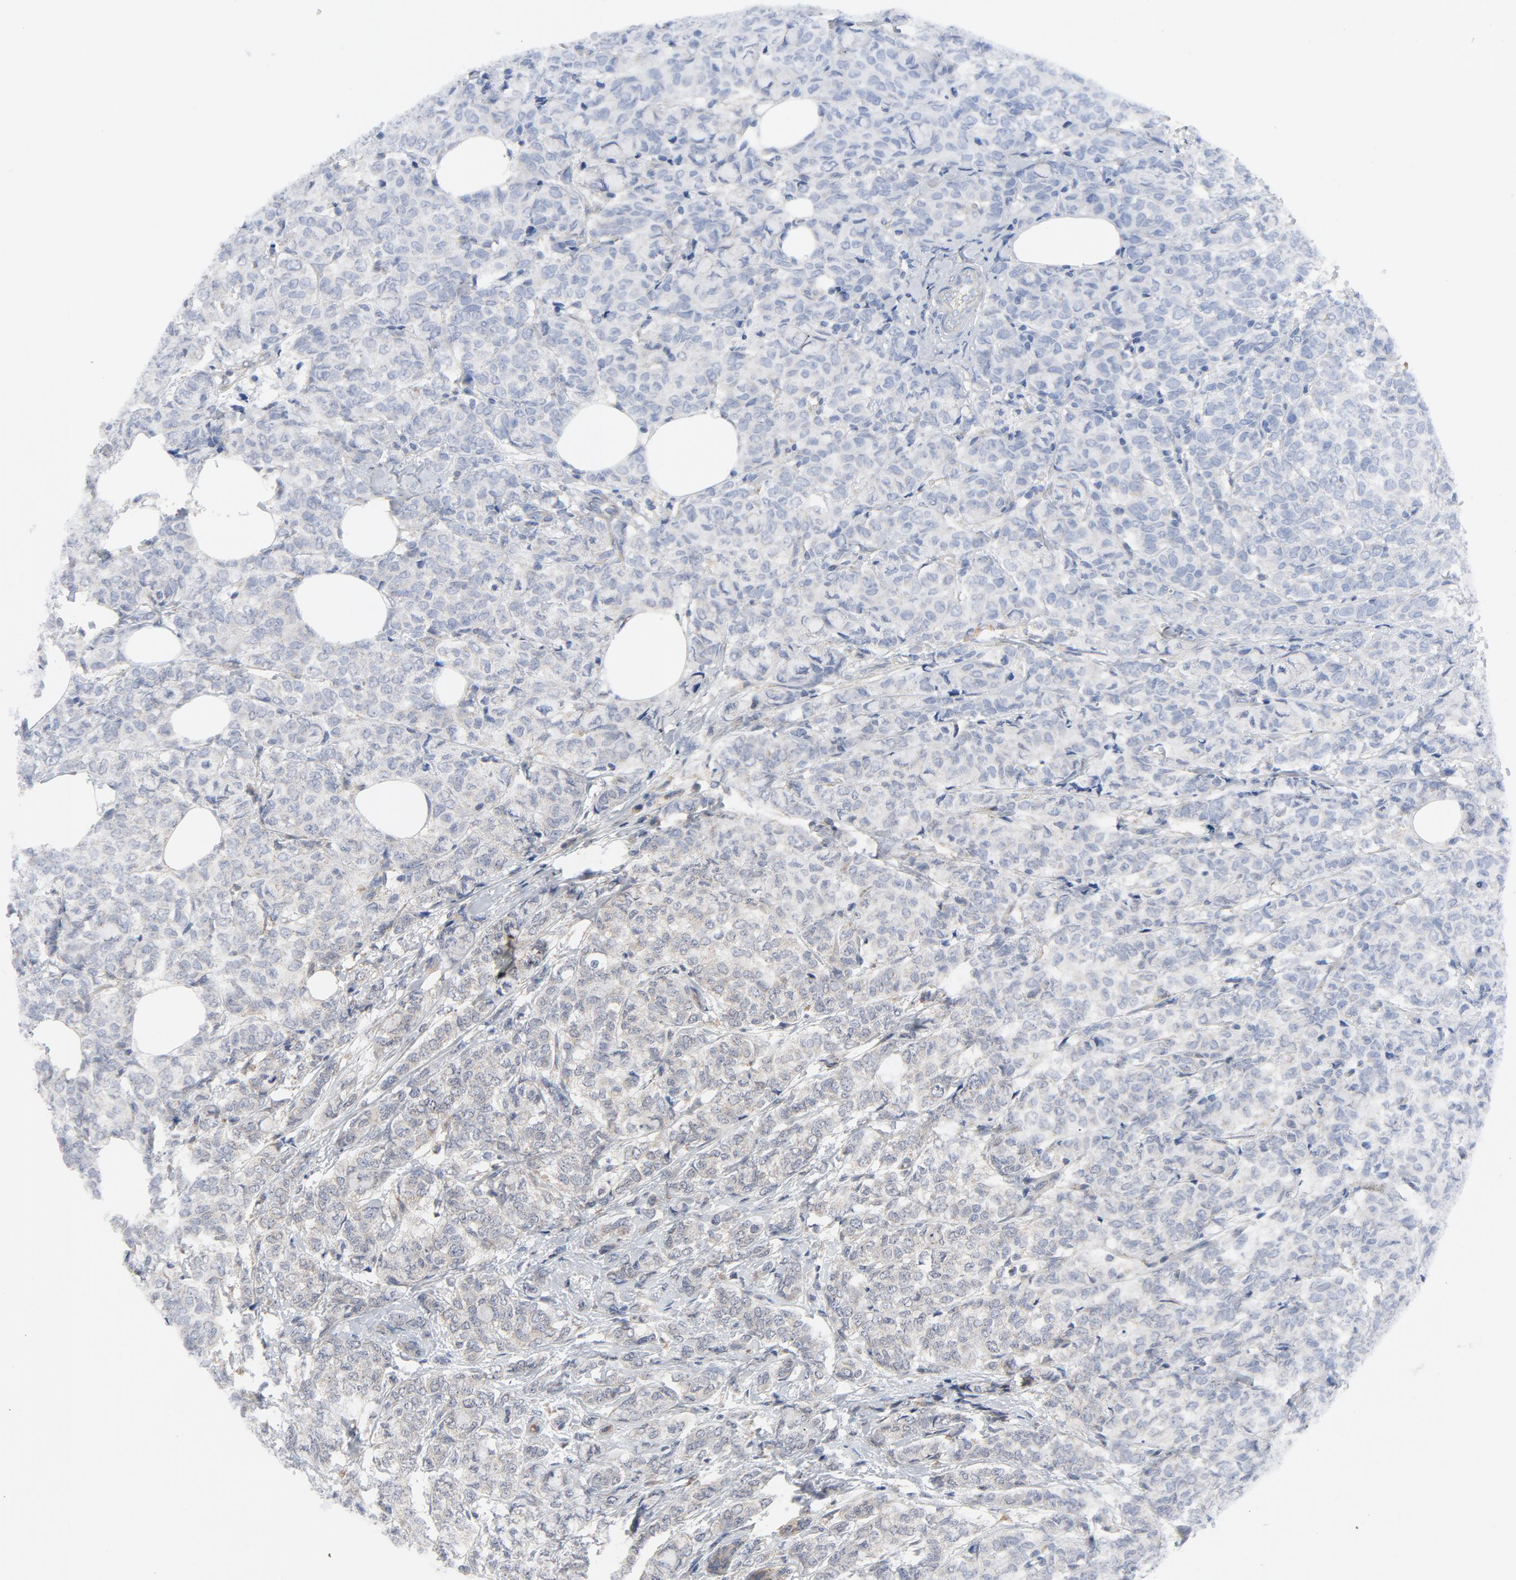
{"staining": {"intensity": "negative", "quantity": "none", "location": "none"}, "tissue": "breast cancer", "cell_type": "Tumor cells", "image_type": "cancer", "snomed": [{"axis": "morphology", "description": "Lobular carcinoma"}, {"axis": "topography", "description": "Breast"}], "caption": "Immunohistochemistry histopathology image of human breast lobular carcinoma stained for a protein (brown), which reveals no staining in tumor cells.", "gene": "C14orf119", "patient": {"sex": "female", "age": 60}}